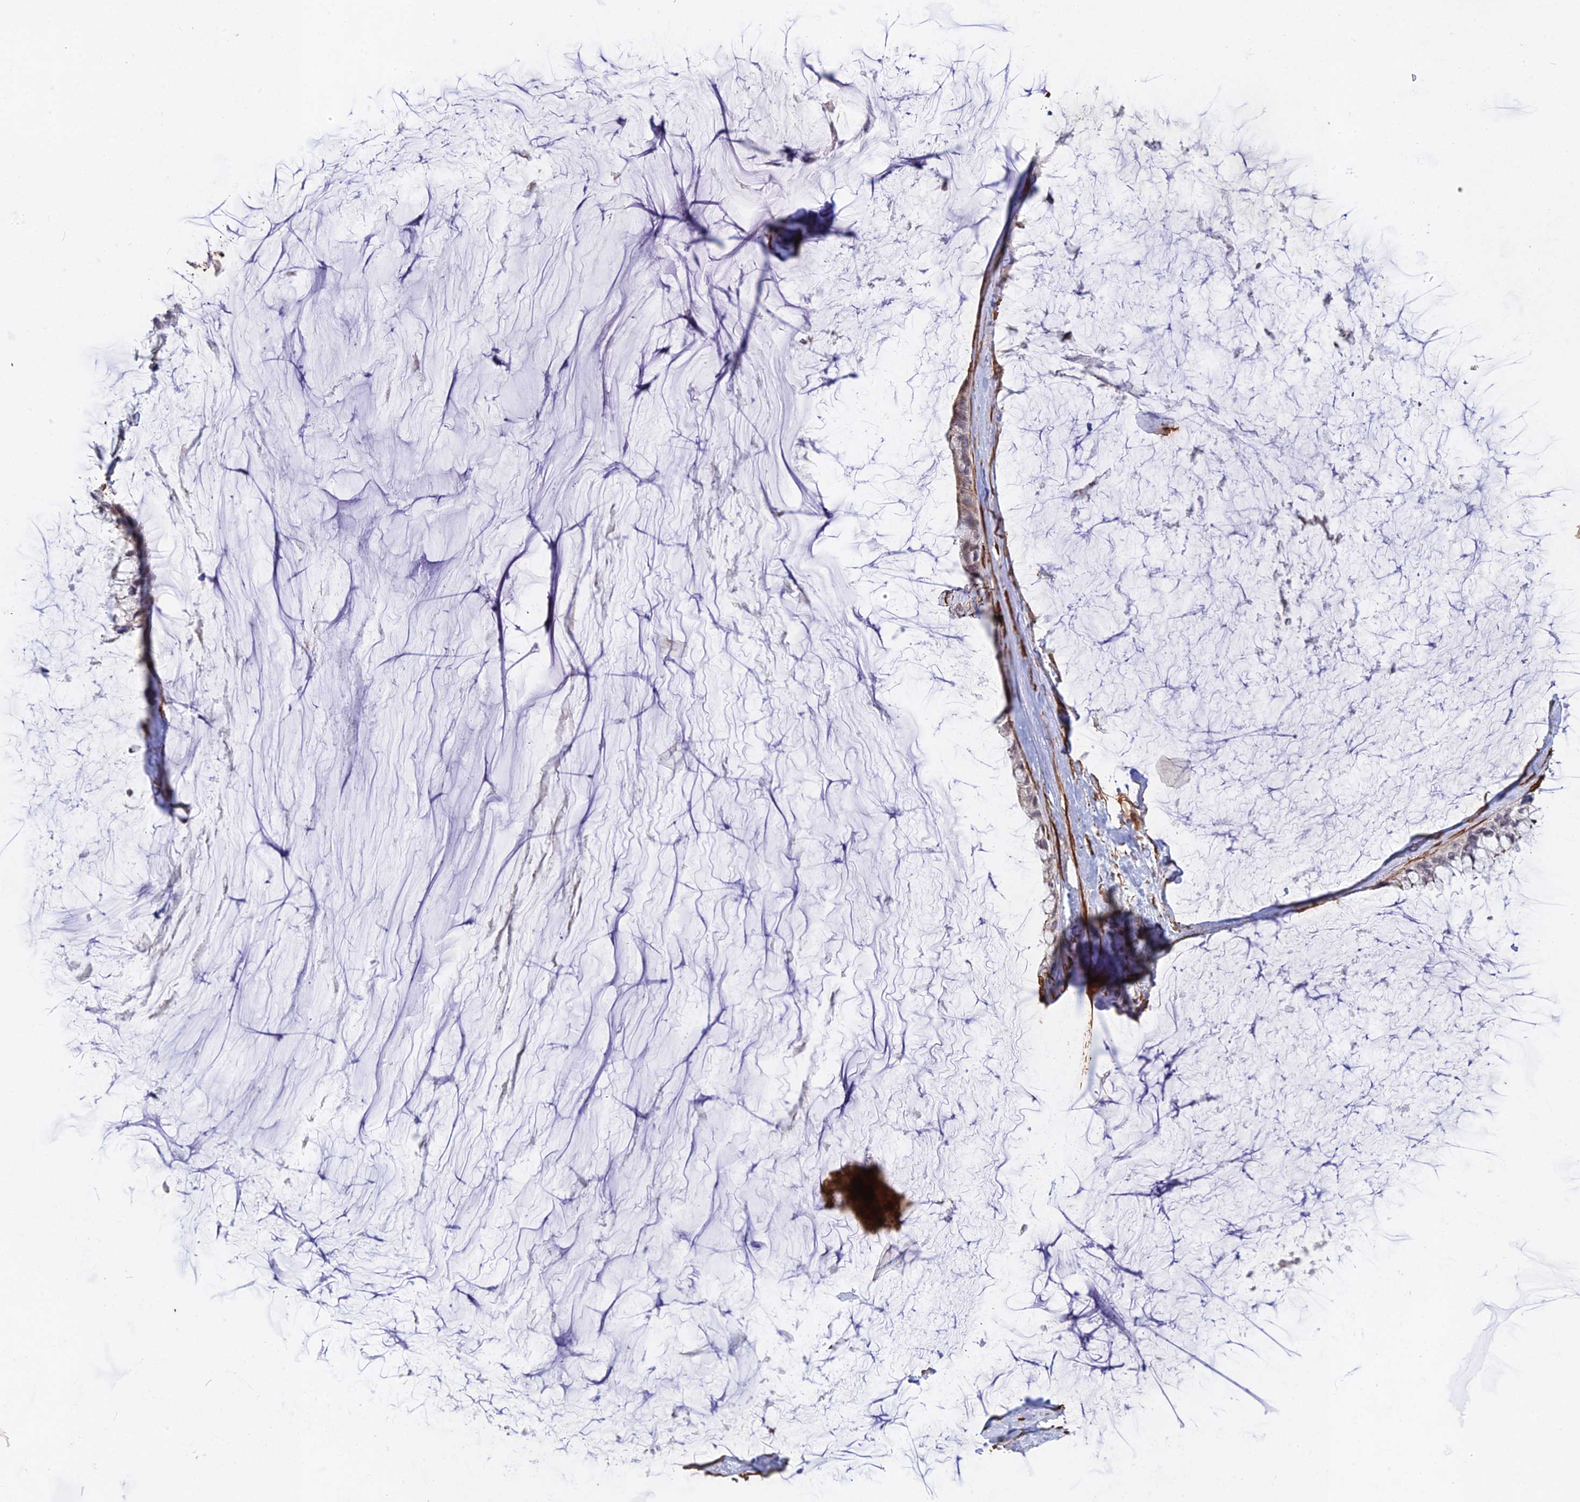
{"staining": {"intensity": "negative", "quantity": "none", "location": "none"}, "tissue": "ovarian cancer", "cell_type": "Tumor cells", "image_type": "cancer", "snomed": [{"axis": "morphology", "description": "Cystadenocarcinoma, mucinous, NOS"}, {"axis": "topography", "description": "Ovary"}], "caption": "Photomicrograph shows no protein staining in tumor cells of mucinous cystadenocarcinoma (ovarian) tissue. (DAB (3,3'-diaminobenzidine) immunohistochemistry (IHC) with hematoxylin counter stain).", "gene": "CCDC154", "patient": {"sex": "female", "age": 39}}